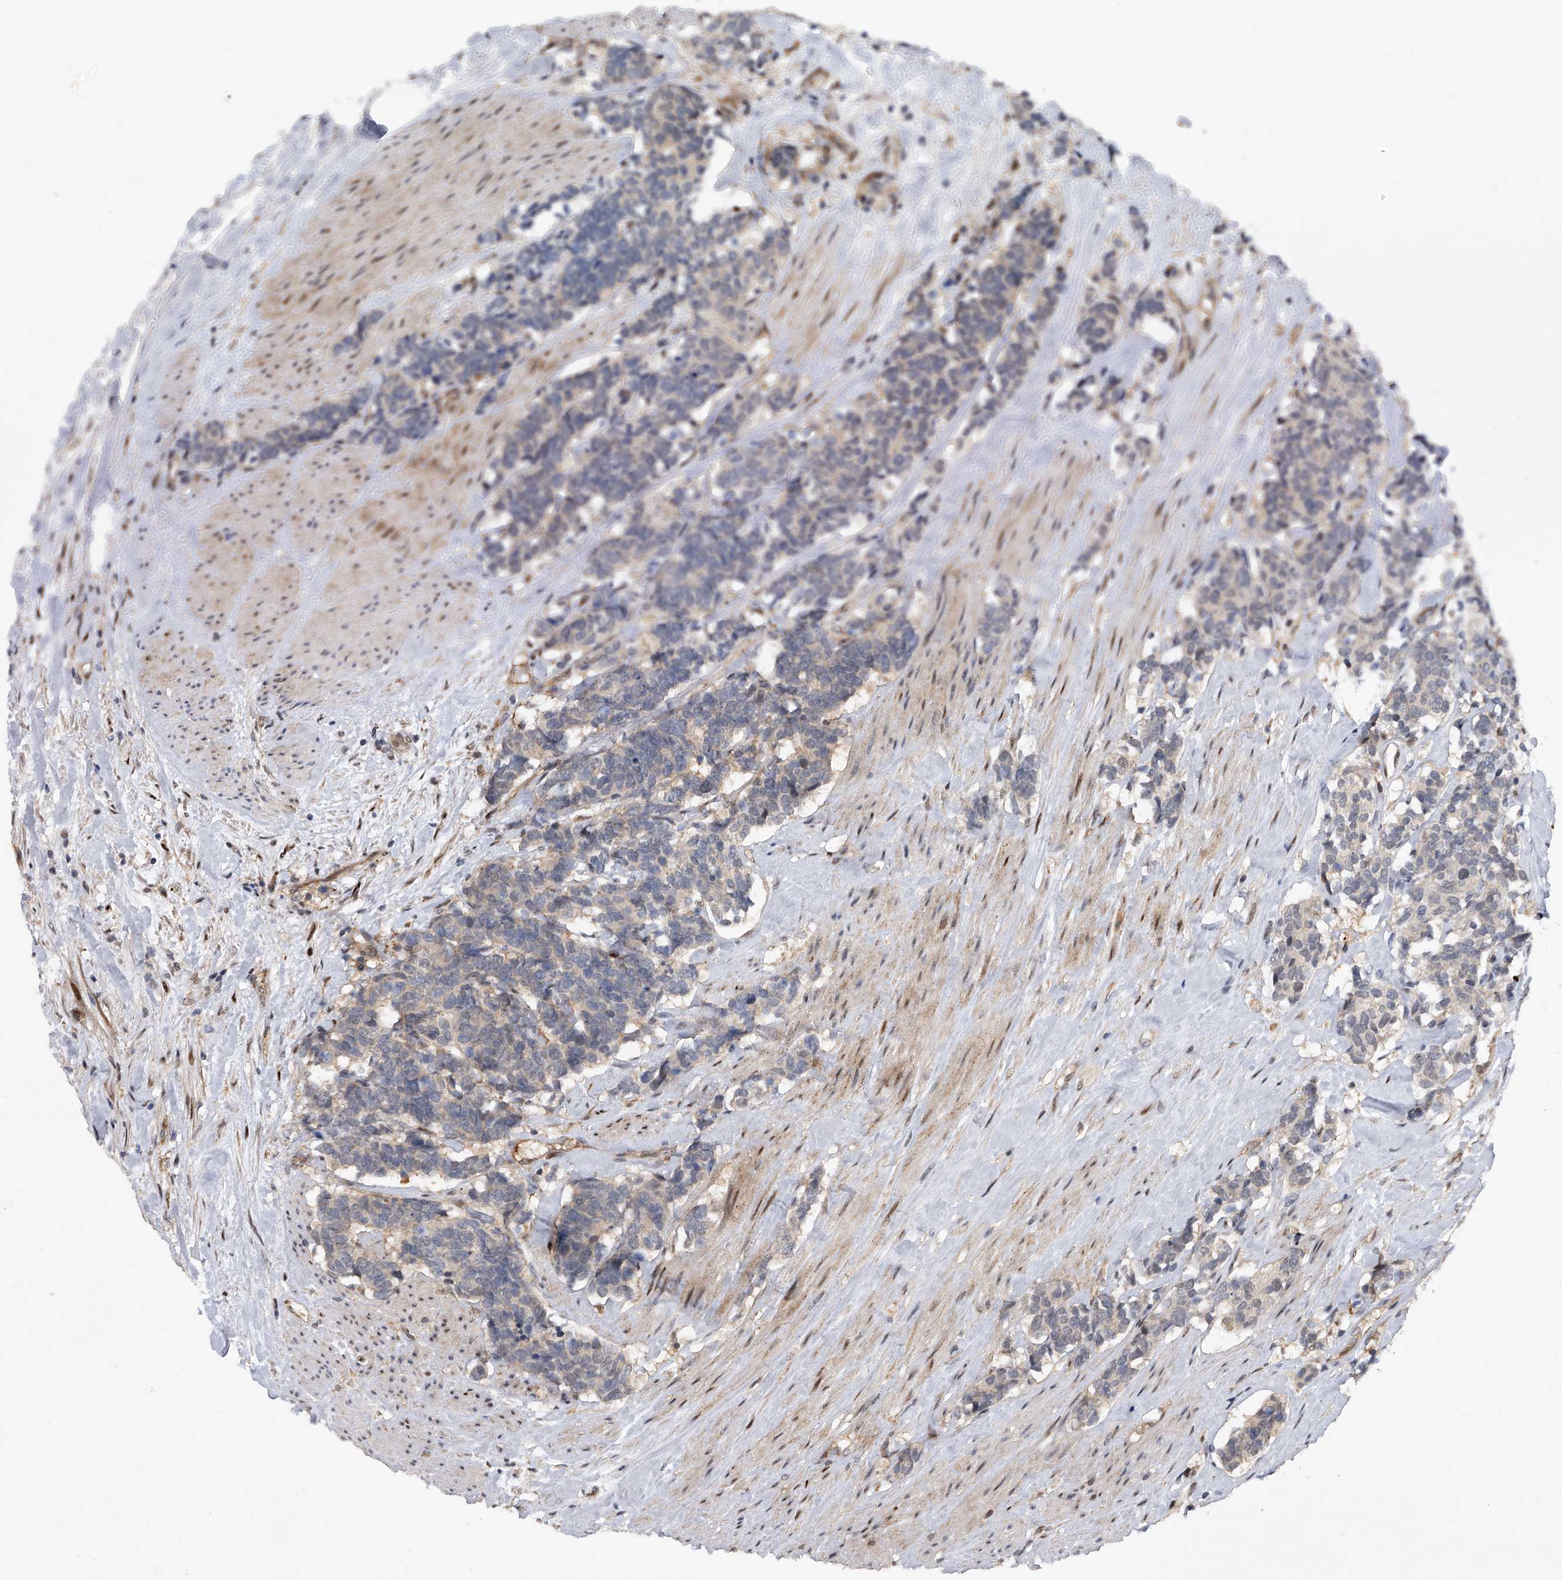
{"staining": {"intensity": "weak", "quantity": "<25%", "location": "cytoplasmic/membranous"}, "tissue": "carcinoid", "cell_type": "Tumor cells", "image_type": "cancer", "snomed": [{"axis": "morphology", "description": "Carcinoma, NOS"}, {"axis": "morphology", "description": "Carcinoid, malignant, NOS"}, {"axis": "topography", "description": "Urinary bladder"}], "caption": "An immunohistochemistry (IHC) histopathology image of carcinoid is shown. There is no staining in tumor cells of carcinoid. (DAB immunohistochemistry (IHC) visualized using brightfield microscopy, high magnification).", "gene": "RWDD2A", "patient": {"sex": "male", "age": 57}}